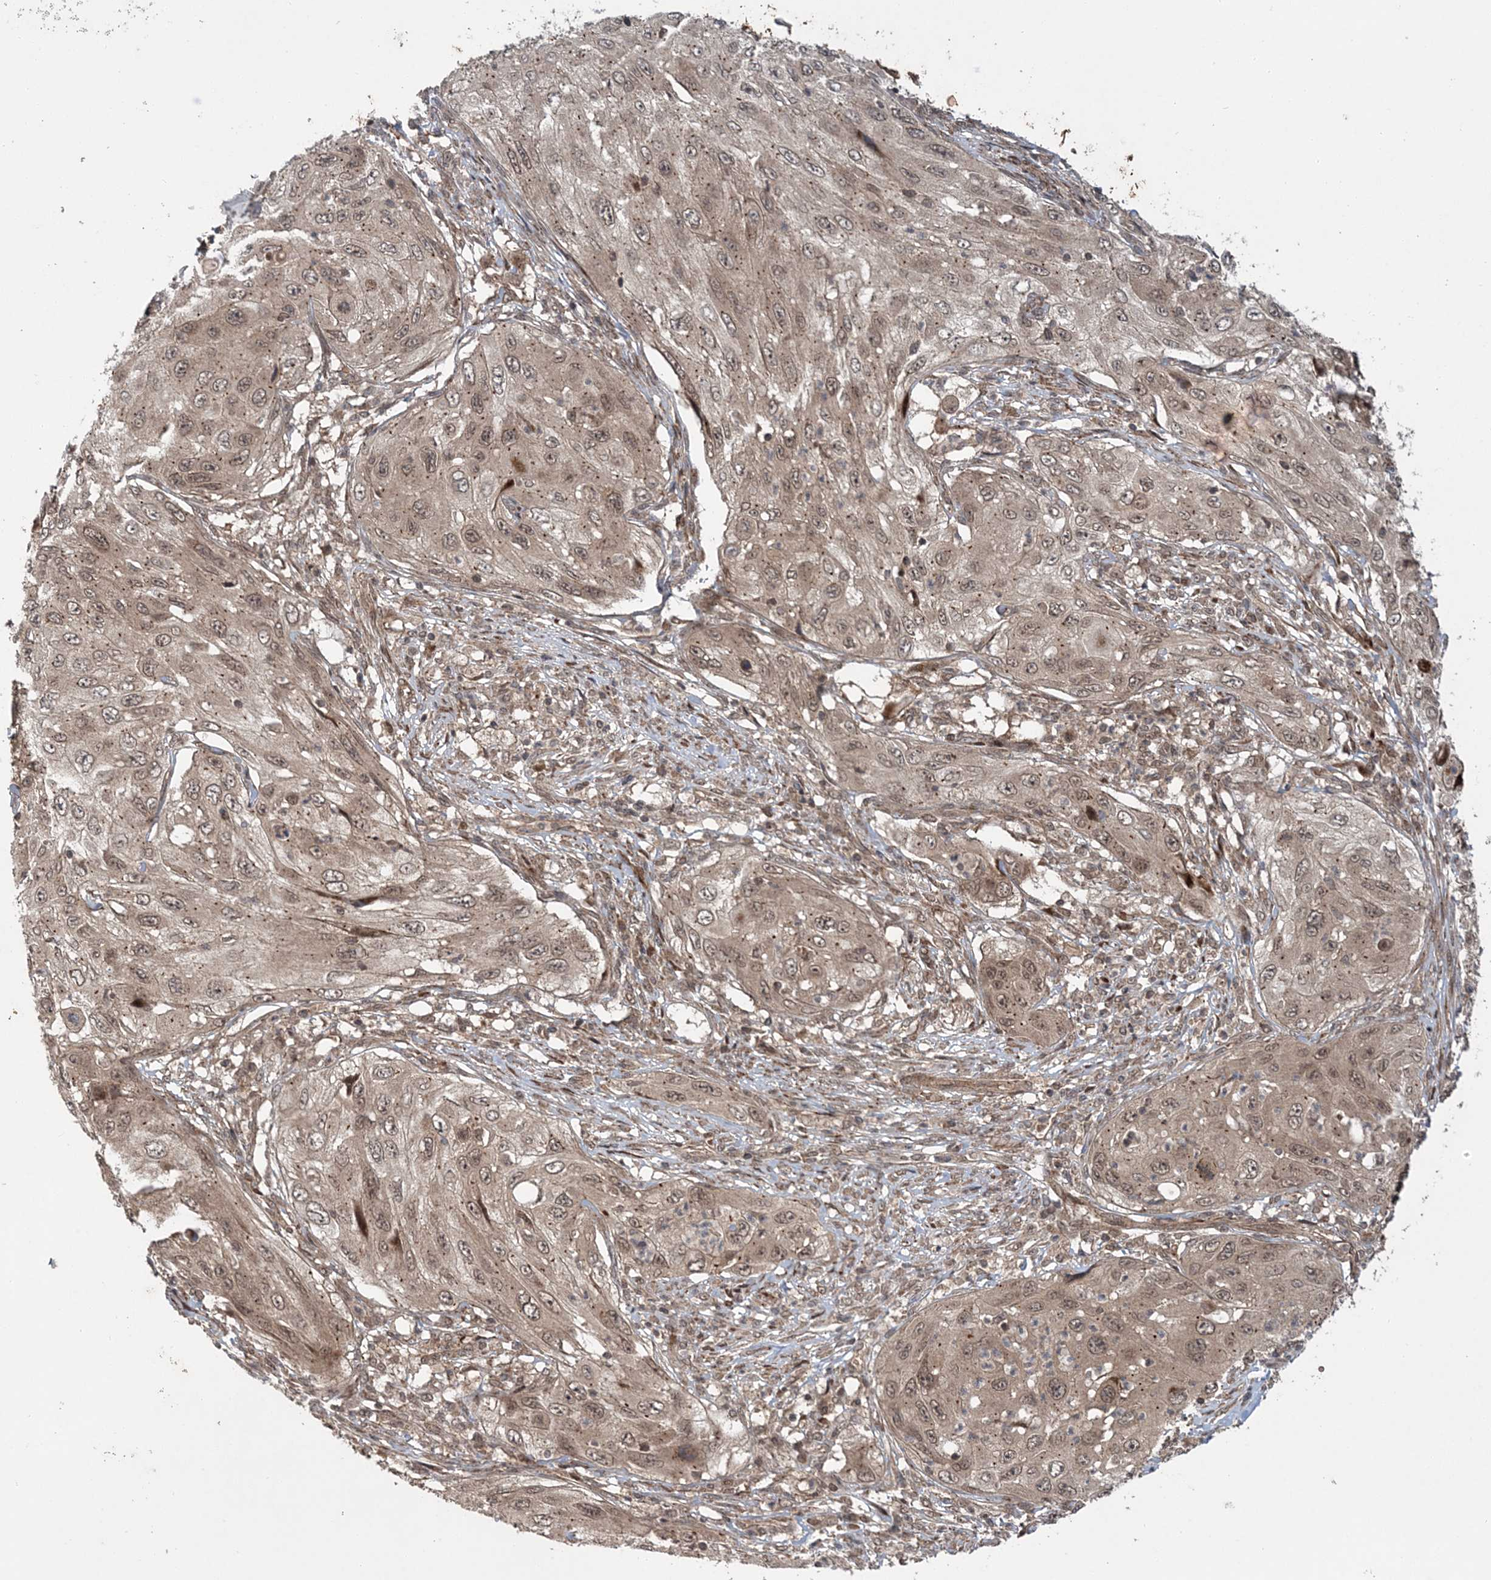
{"staining": {"intensity": "weak", "quantity": ">75%", "location": "cytoplasmic/membranous,nuclear"}, "tissue": "cervical cancer", "cell_type": "Tumor cells", "image_type": "cancer", "snomed": [{"axis": "morphology", "description": "Squamous cell carcinoma, NOS"}, {"axis": "topography", "description": "Cervix"}], "caption": "Immunohistochemistry (IHC) photomicrograph of neoplastic tissue: human cervical cancer (squamous cell carcinoma) stained using immunohistochemistry (IHC) demonstrates low levels of weak protein expression localized specifically in the cytoplasmic/membranous and nuclear of tumor cells, appearing as a cytoplasmic/membranous and nuclear brown color.", "gene": "UBTD2", "patient": {"sex": "female", "age": 42}}